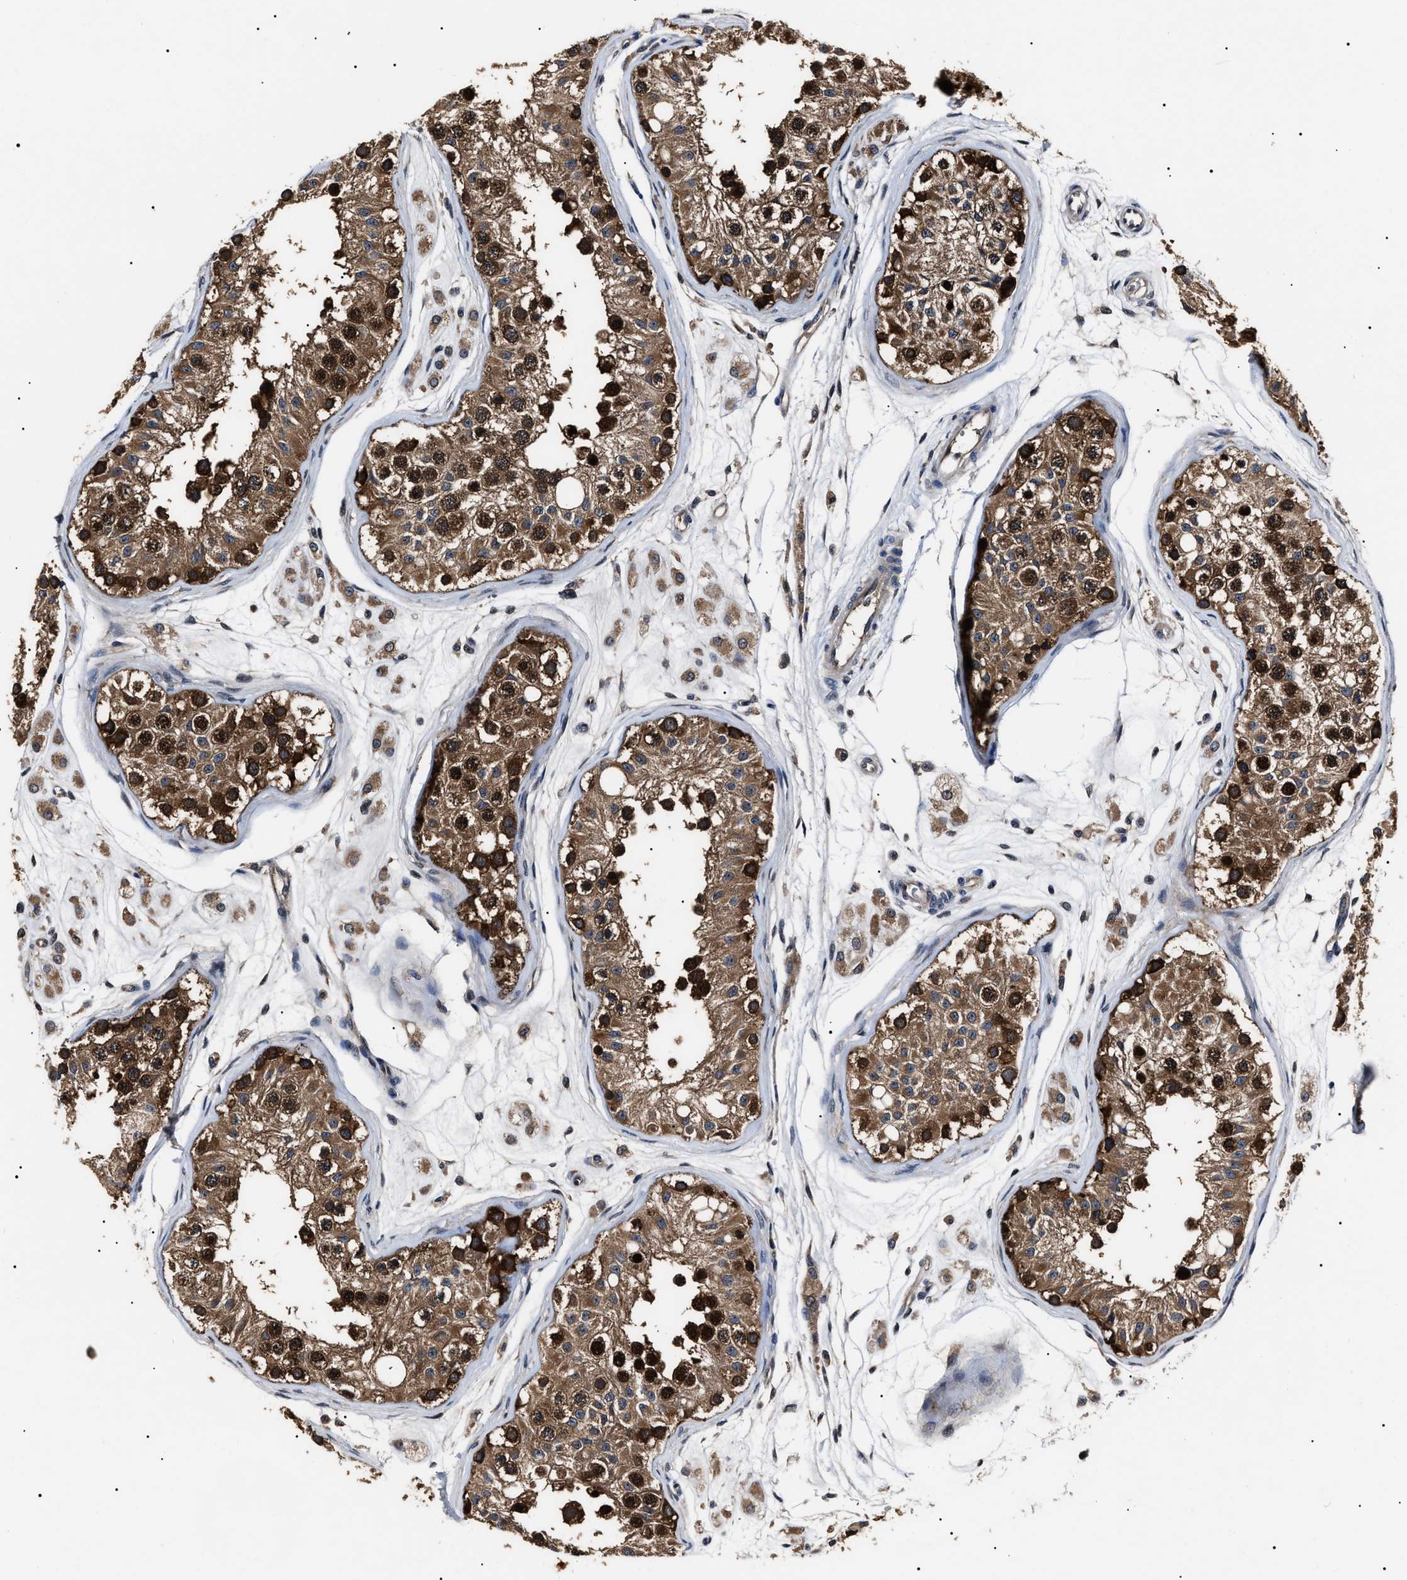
{"staining": {"intensity": "strong", "quantity": ">75%", "location": "cytoplasmic/membranous,nuclear"}, "tissue": "testis", "cell_type": "Cells in seminiferous ducts", "image_type": "normal", "snomed": [{"axis": "morphology", "description": "Normal tissue, NOS"}, {"axis": "morphology", "description": "Adenocarcinoma, metastatic, NOS"}, {"axis": "topography", "description": "Testis"}], "caption": "A high amount of strong cytoplasmic/membranous,nuclear staining is present in approximately >75% of cells in seminiferous ducts in unremarkable testis. The staining was performed using DAB (3,3'-diaminobenzidine) to visualize the protein expression in brown, while the nuclei were stained in blue with hematoxylin (Magnification: 20x).", "gene": "CCT8", "patient": {"sex": "male", "age": 26}}